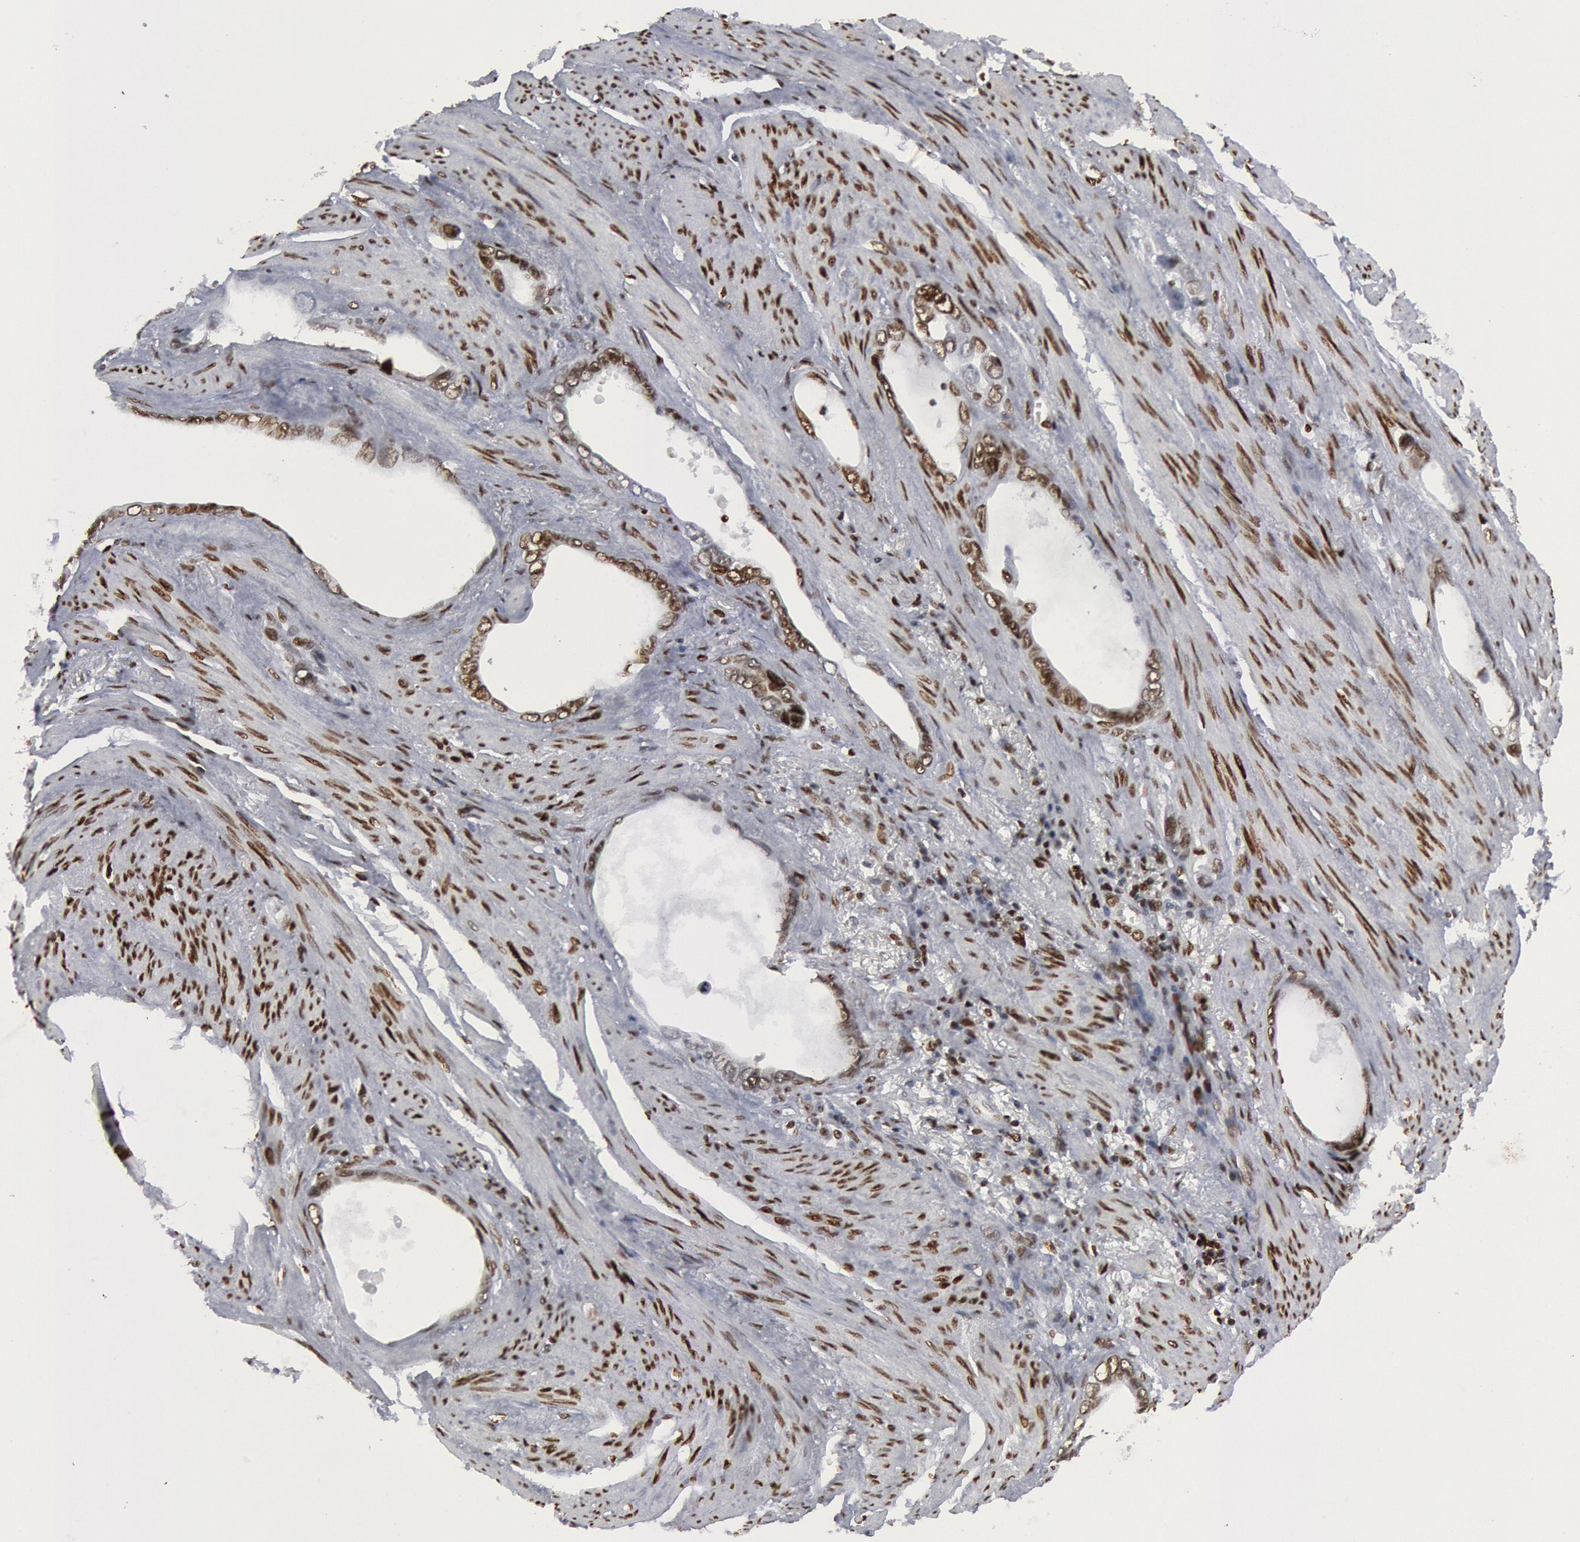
{"staining": {"intensity": "weak", "quantity": "25%-75%", "location": "nuclear"}, "tissue": "stomach cancer", "cell_type": "Tumor cells", "image_type": "cancer", "snomed": [{"axis": "morphology", "description": "Adenocarcinoma, NOS"}, {"axis": "topography", "description": "Stomach"}], "caption": "Stomach cancer was stained to show a protein in brown. There is low levels of weak nuclear positivity in about 25%-75% of tumor cells.", "gene": "MECP2", "patient": {"sex": "male", "age": 78}}